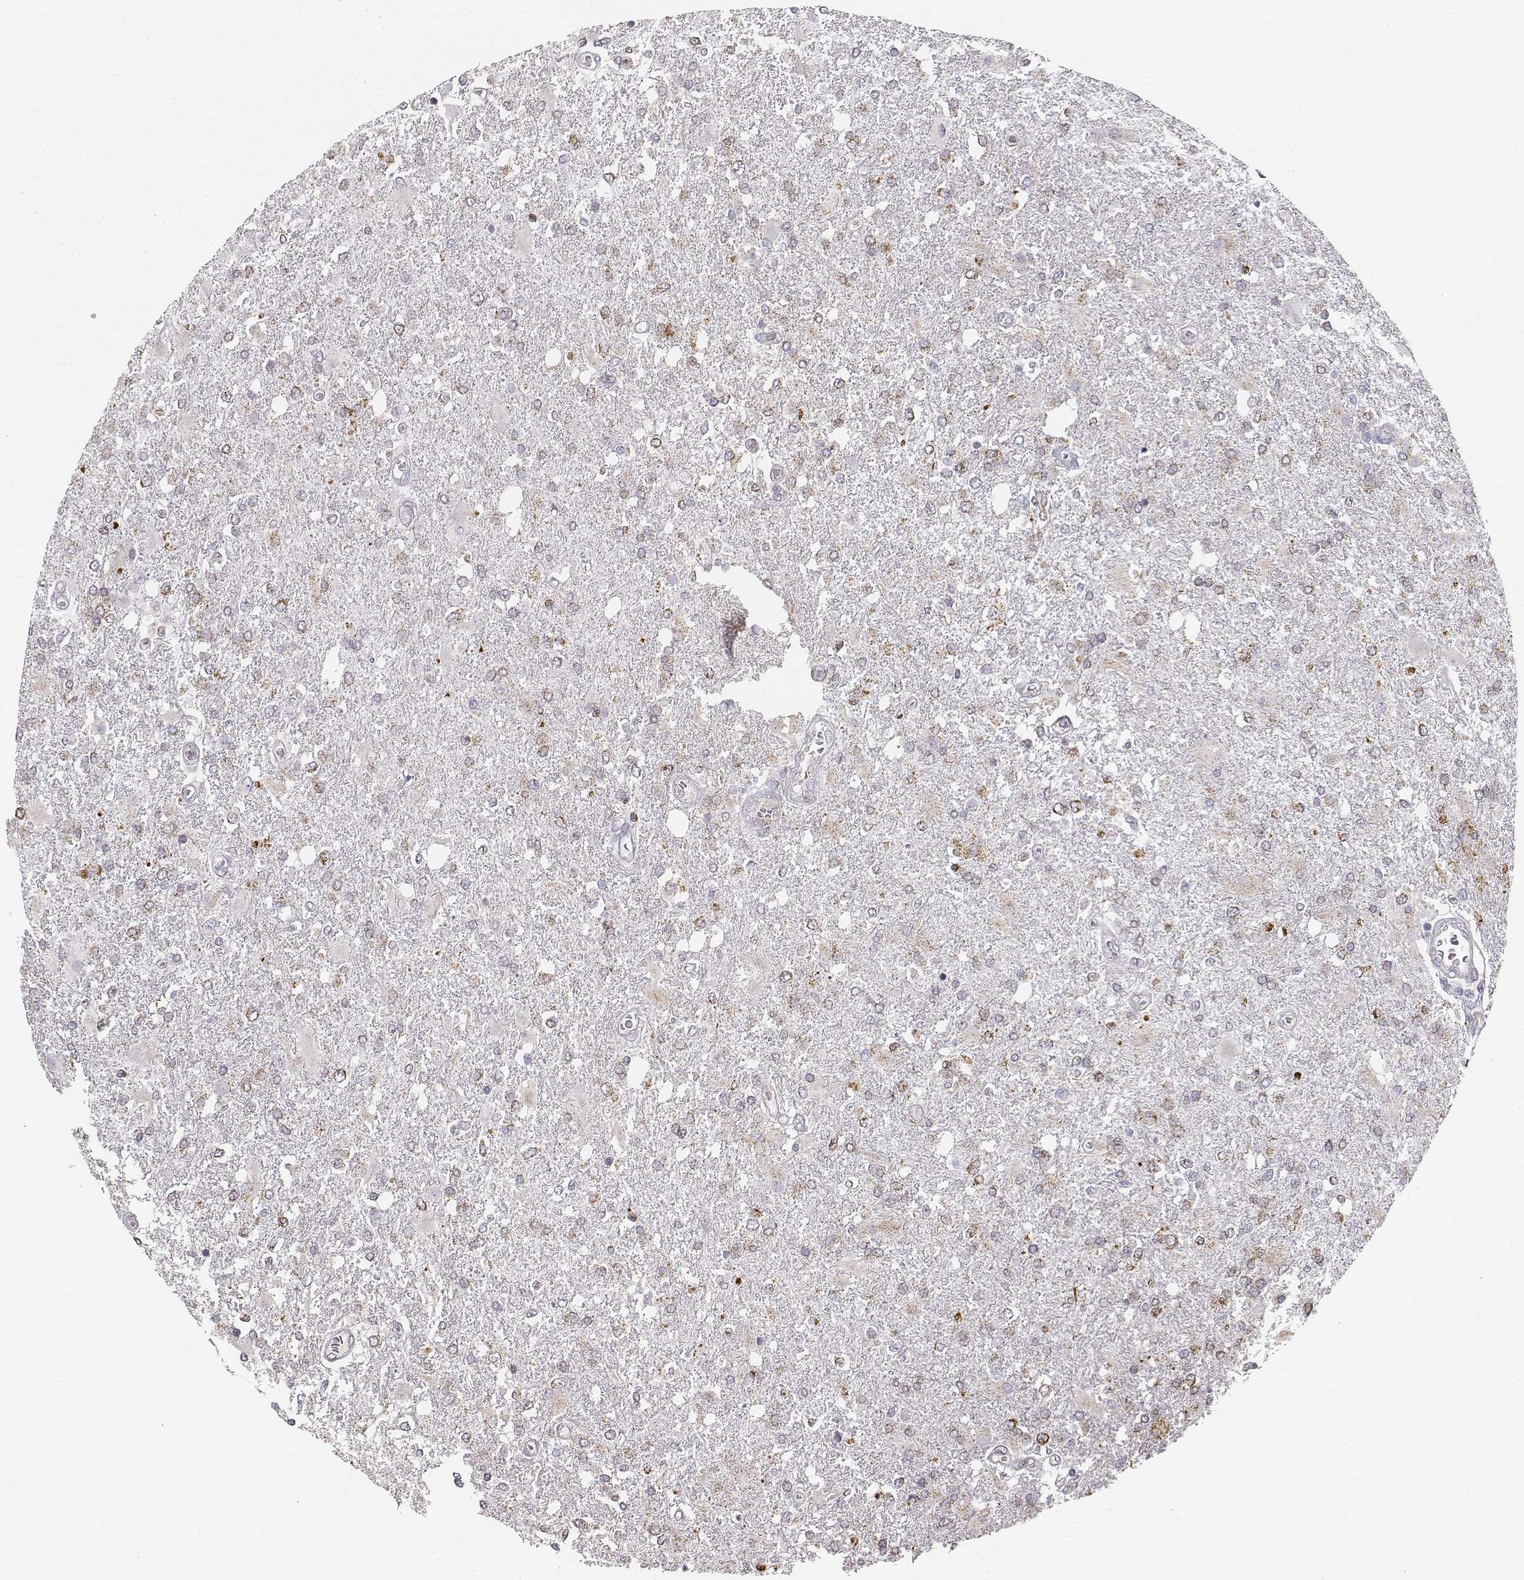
{"staining": {"intensity": "weak", "quantity": "25%-75%", "location": "cytoplasmic/membranous"}, "tissue": "glioma", "cell_type": "Tumor cells", "image_type": "cancer", "snomed": [{"axis": "morphology", "description": "Glioma, malignant, High grade"}, {"axis": "topography", "description": "Cerebral cortex"}], "caption": "Immunohistochemical staining of human malignant high-grade glioma shows weak cytoplasmic/membranous protein staining in approximately 25%-75% of tumor cells. Using DAB (3,3'-diaminobenzidine) (brown) and hematoxylin (blue) stains, captured at high magnification using brightfield microscopy.", "gene": "ABCD3", "patient": {"sex": "male", "age": 79}}